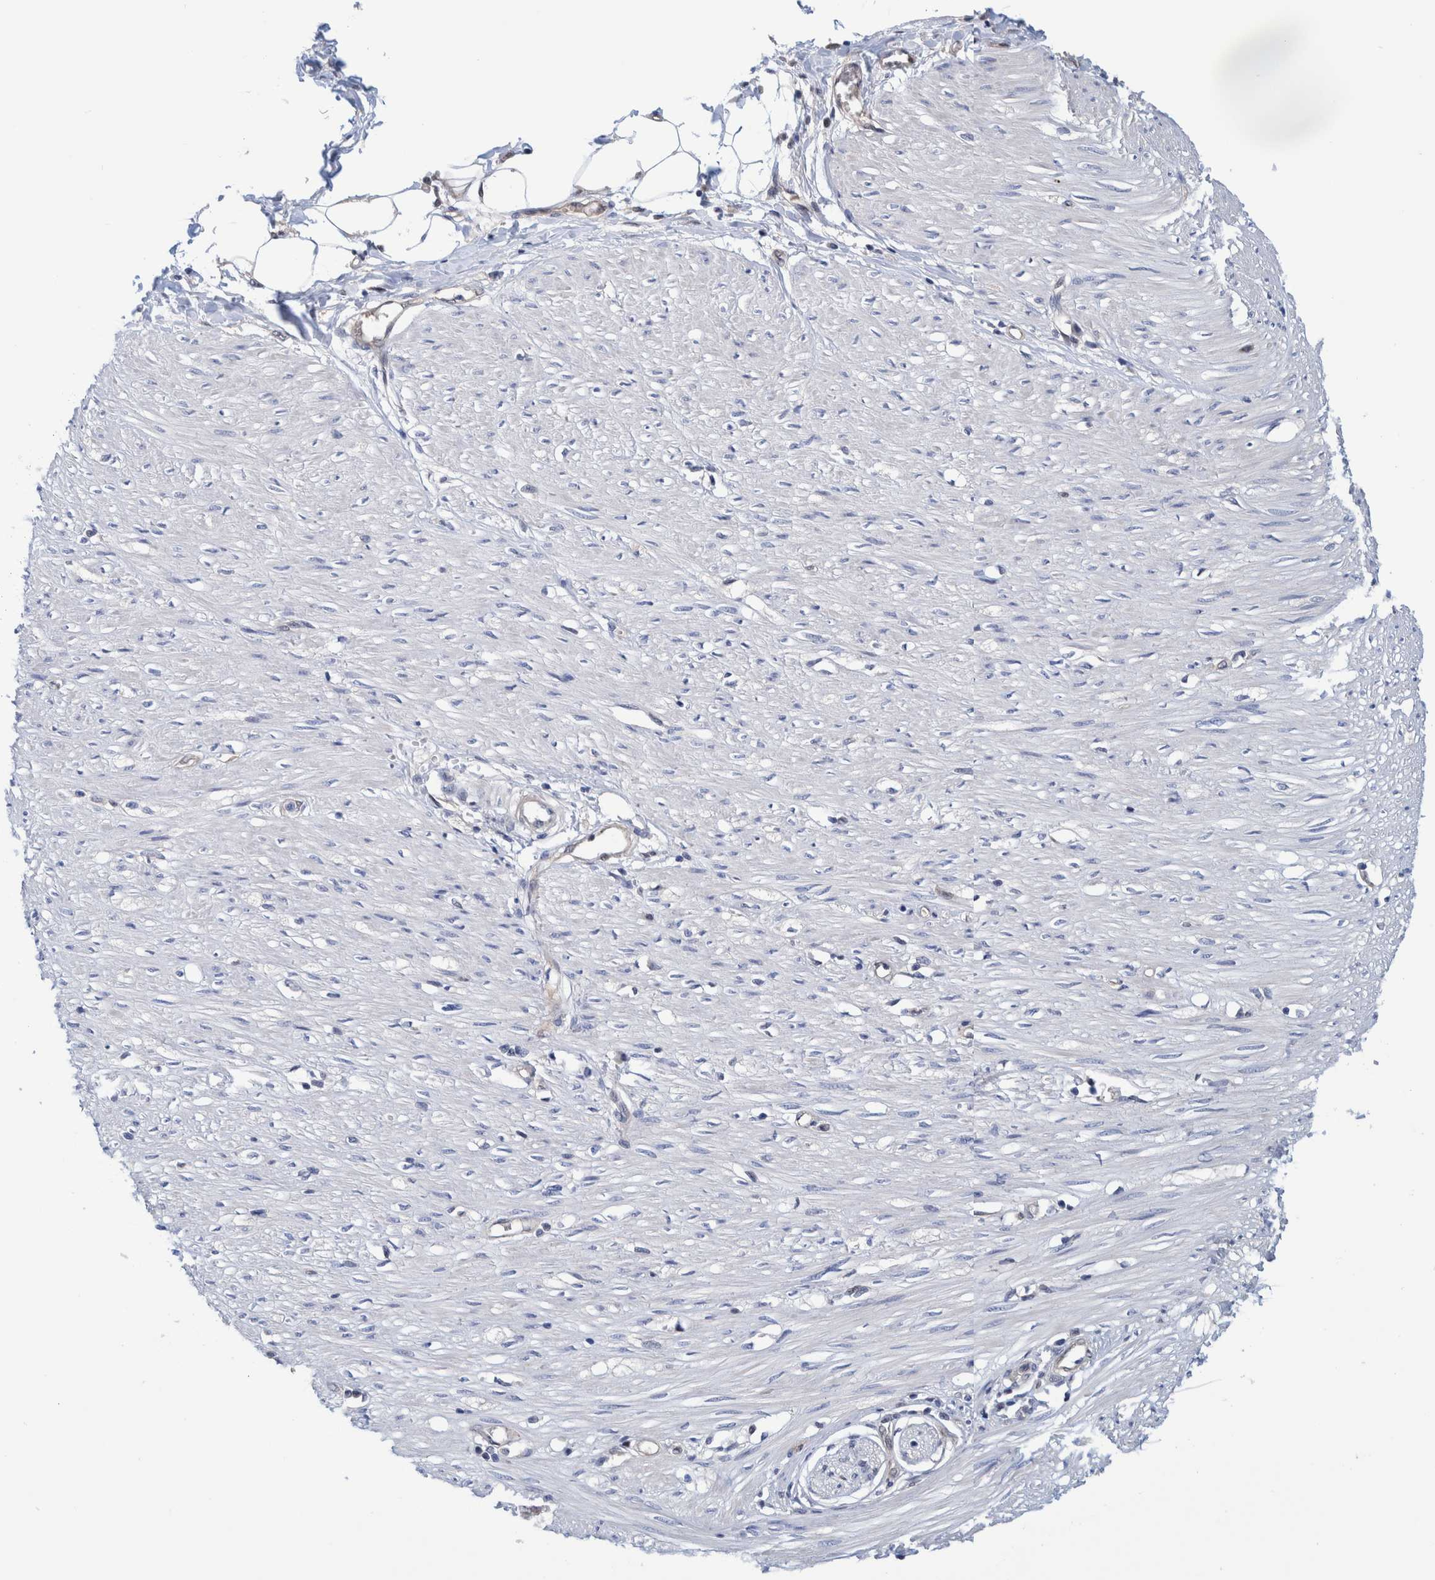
{"staining": {"intensity": "weak", "quantity": "<25%", "location": "cytoplasmic/membranous"}, "tissue": "adipose tissue", "cell_type": "Adipocytes", "image_type": "normal", "snomed": [{"axis": "morphology", "description": "Normal tissue, NOS"}, {"axis": "morphology", "description": "Adenocarcinoma, NOS"}, {"axis": "topography", "description": "Colon"}, {"axis": "topography", "description": "Peripheral nerve tissue"}], "caption": "There is no significant positivity in adipocytes of adipose tissue. (DAB immunohistochemistry (IHC), high magnification).", "gene": "PFAS", "patient": {"sex": "male", "age": 14}}